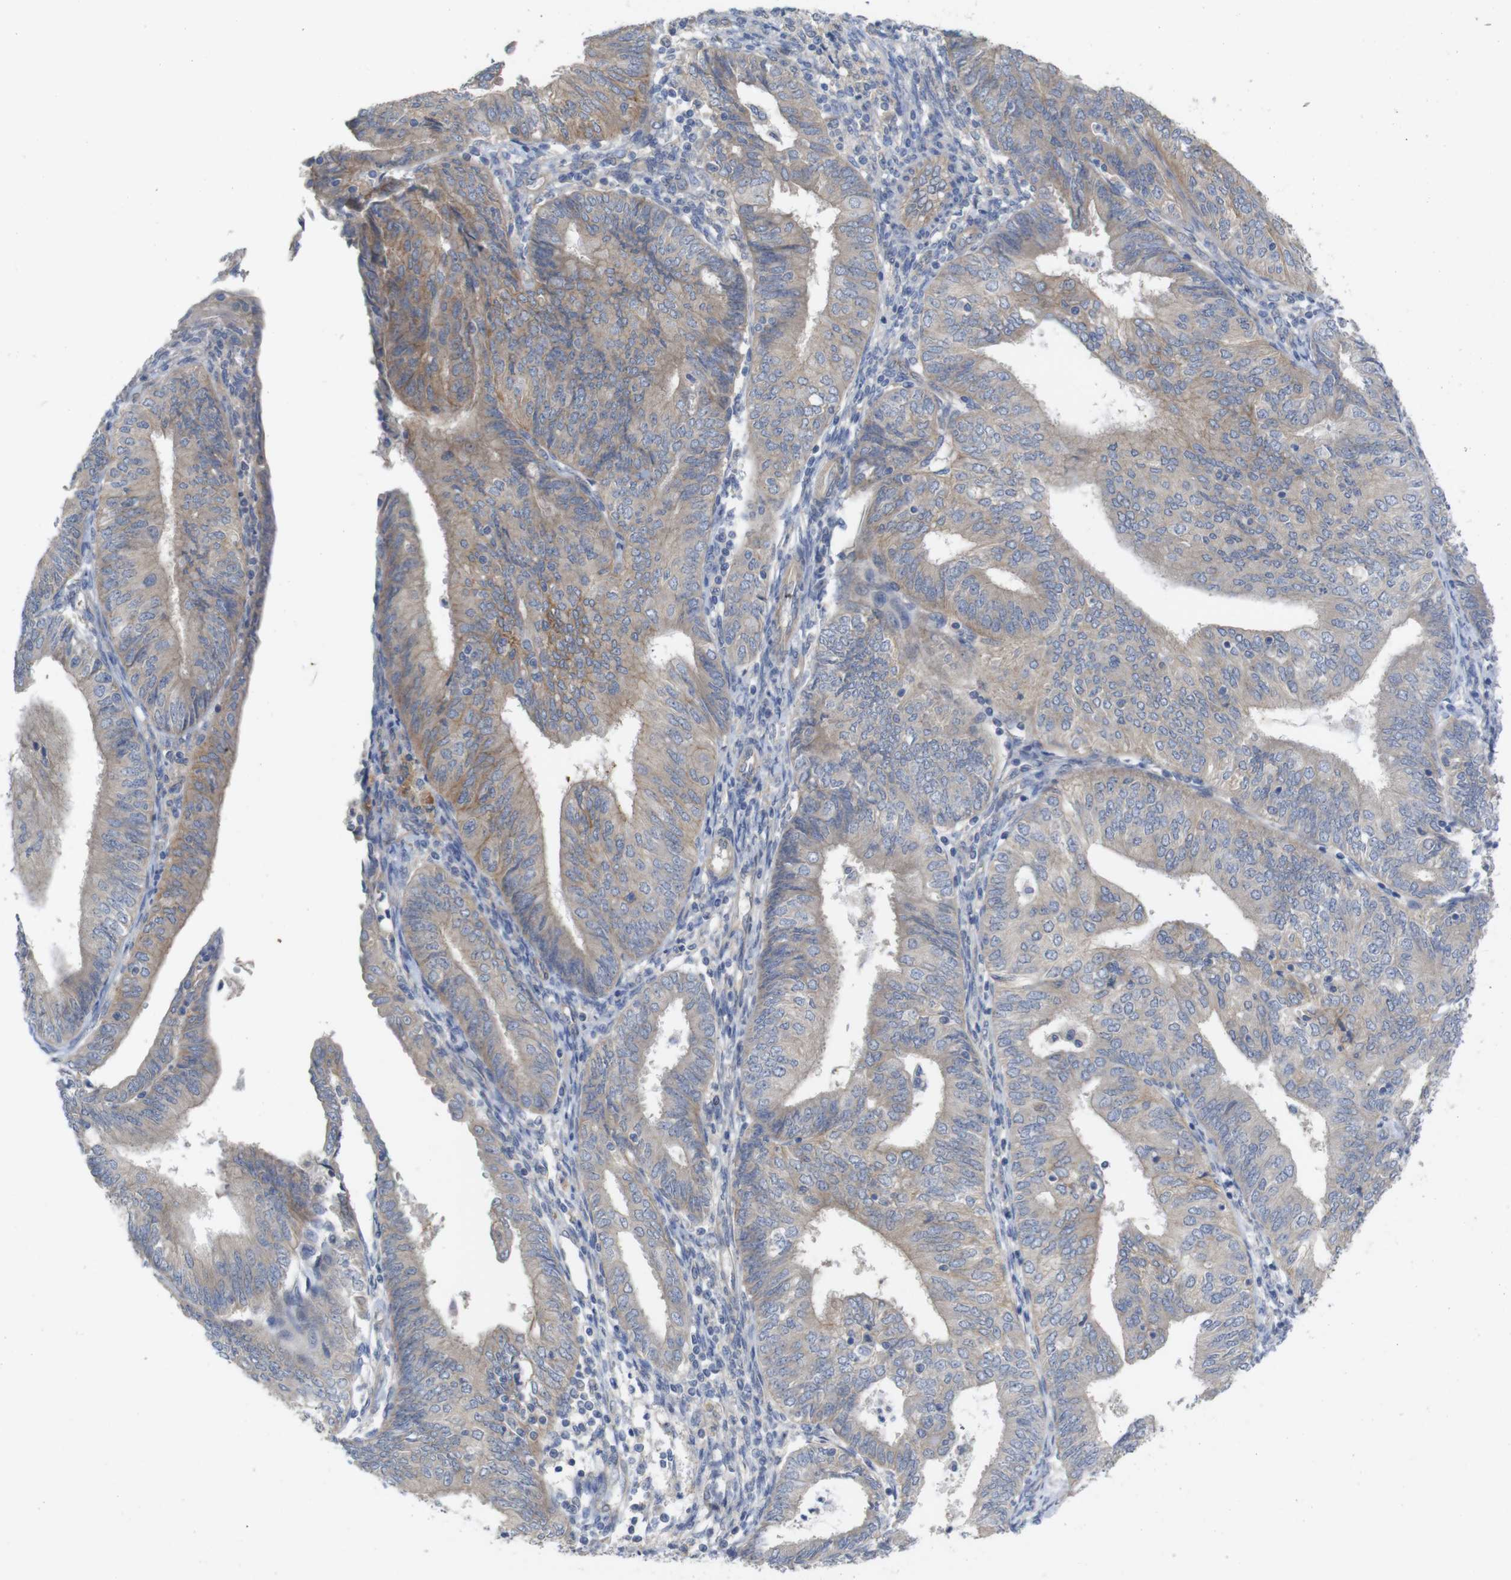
{"staining": {"intensity": "moderate", "quantity": "<25%", "location": "cytoplasmic/membranous"}, "tissue": "endometrial cancer", "cell_type": "Tumor cells", "image_type": "cancer", "snomed": [{"axis": "morphology", "description": "Adenocarcinoma, NOS"}, {"axis": "topography", "description": "Endometrium"}], "caption": "High-power microscopy captured an immunohistochemistry photomicrograph of endometrial cancer, revealing moderate cytoplasmic/membranous staining in approximately <25% of tumor cells.", "gene": "KIDINS220", "patient": {"sex": "female", "age": 58}}